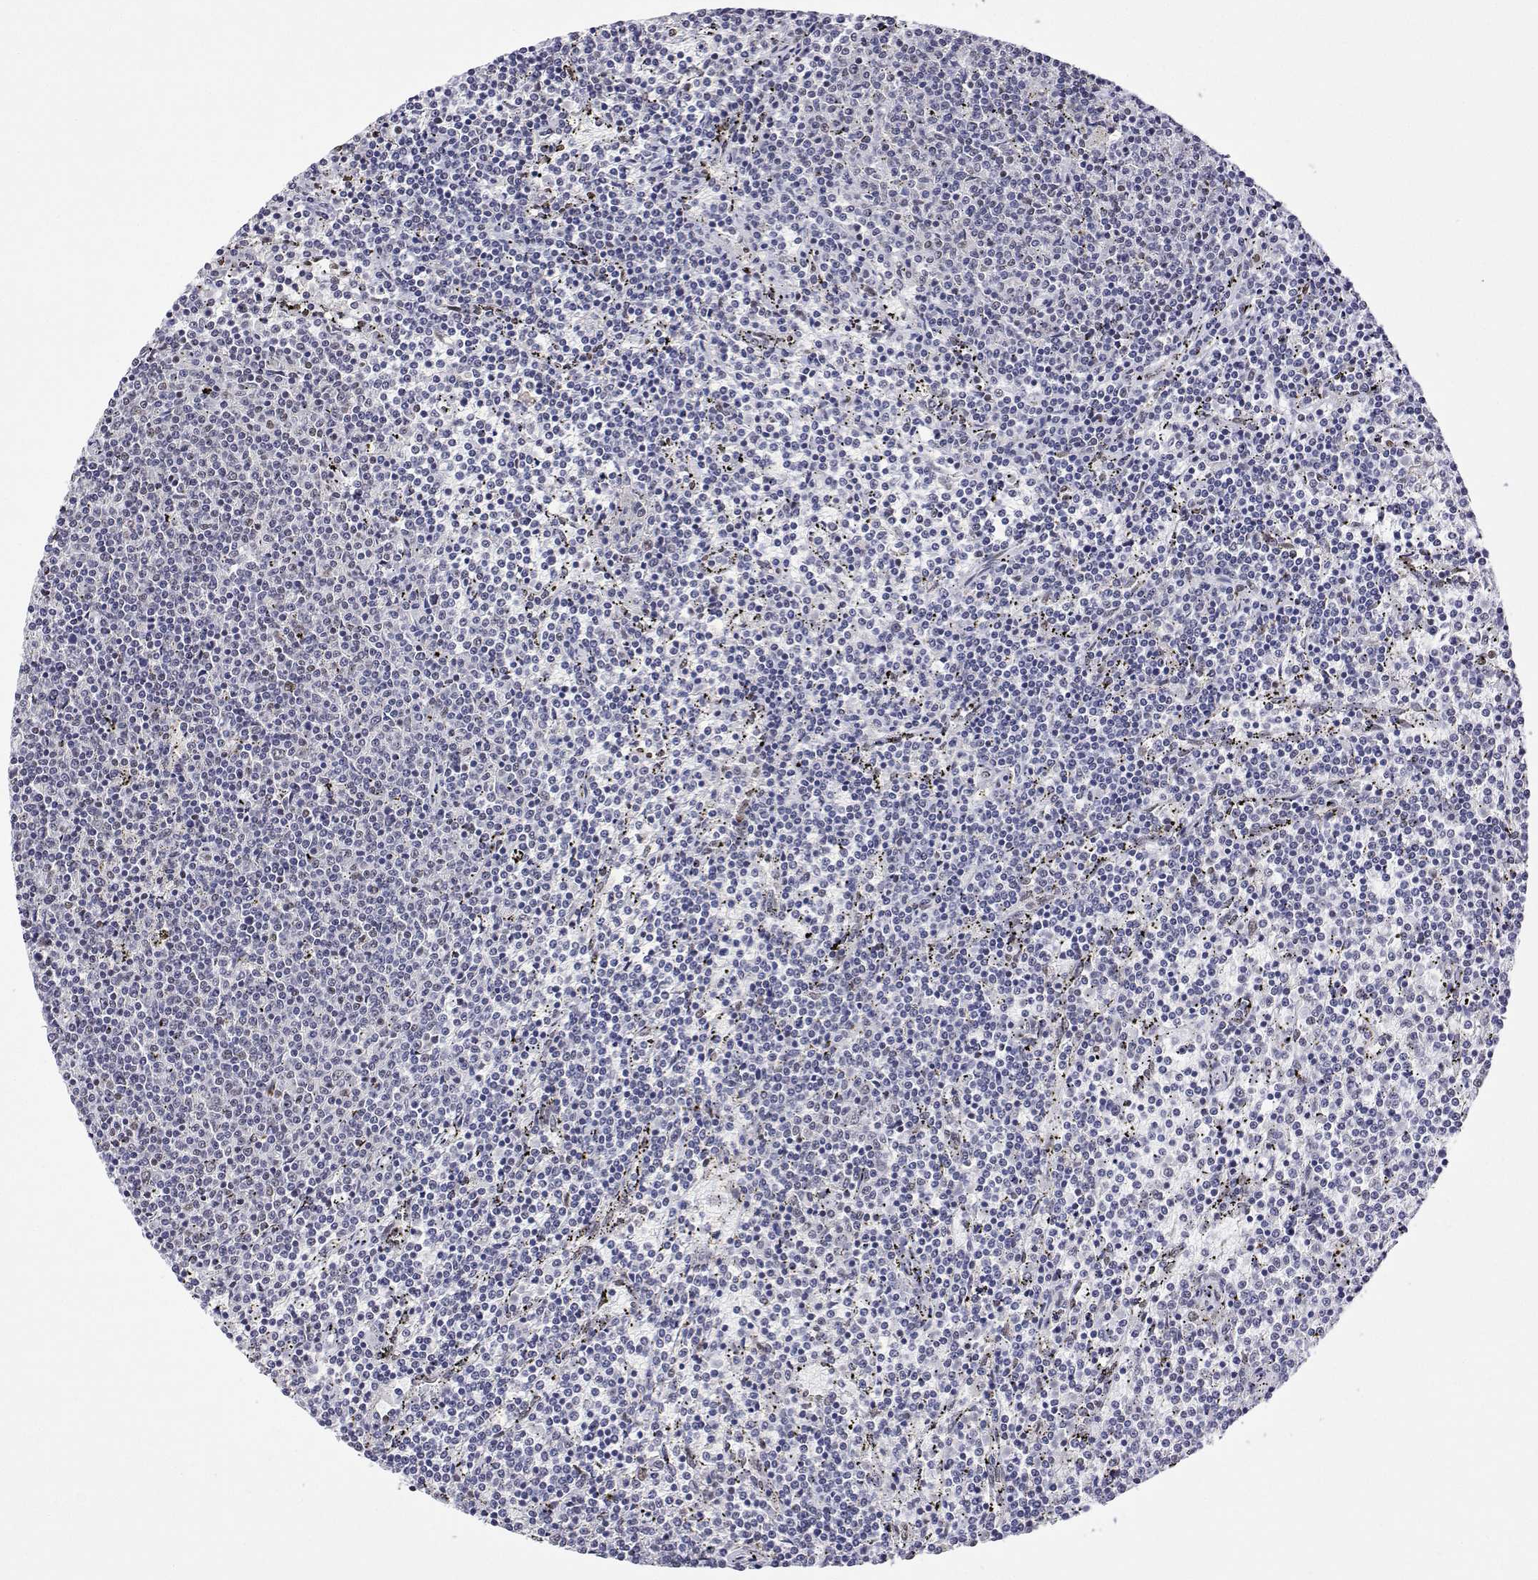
{"staining": {"intensity": "negative", "quantity": "none", "location": "none"}, "tissue": "lymphoma", "cell_type": "Tumor cells", "image_type": "cancer", "snomed": [{"axis": "morphology", "description": "Malignant lymphoma, non-Hodgkin's type, Low grade"}, {"axis": "topography", "description": "Spleen"}], "caption": "IHC of low-grade malignant lymphoma, non-Hodgkin's type shows no staining in tumor cells. (Brightfield microscopy of DAB immunohistochemistry (IHC) at high magnification).", "gene": "ADAR", "patient": {"sex": "female", "age": 50}}